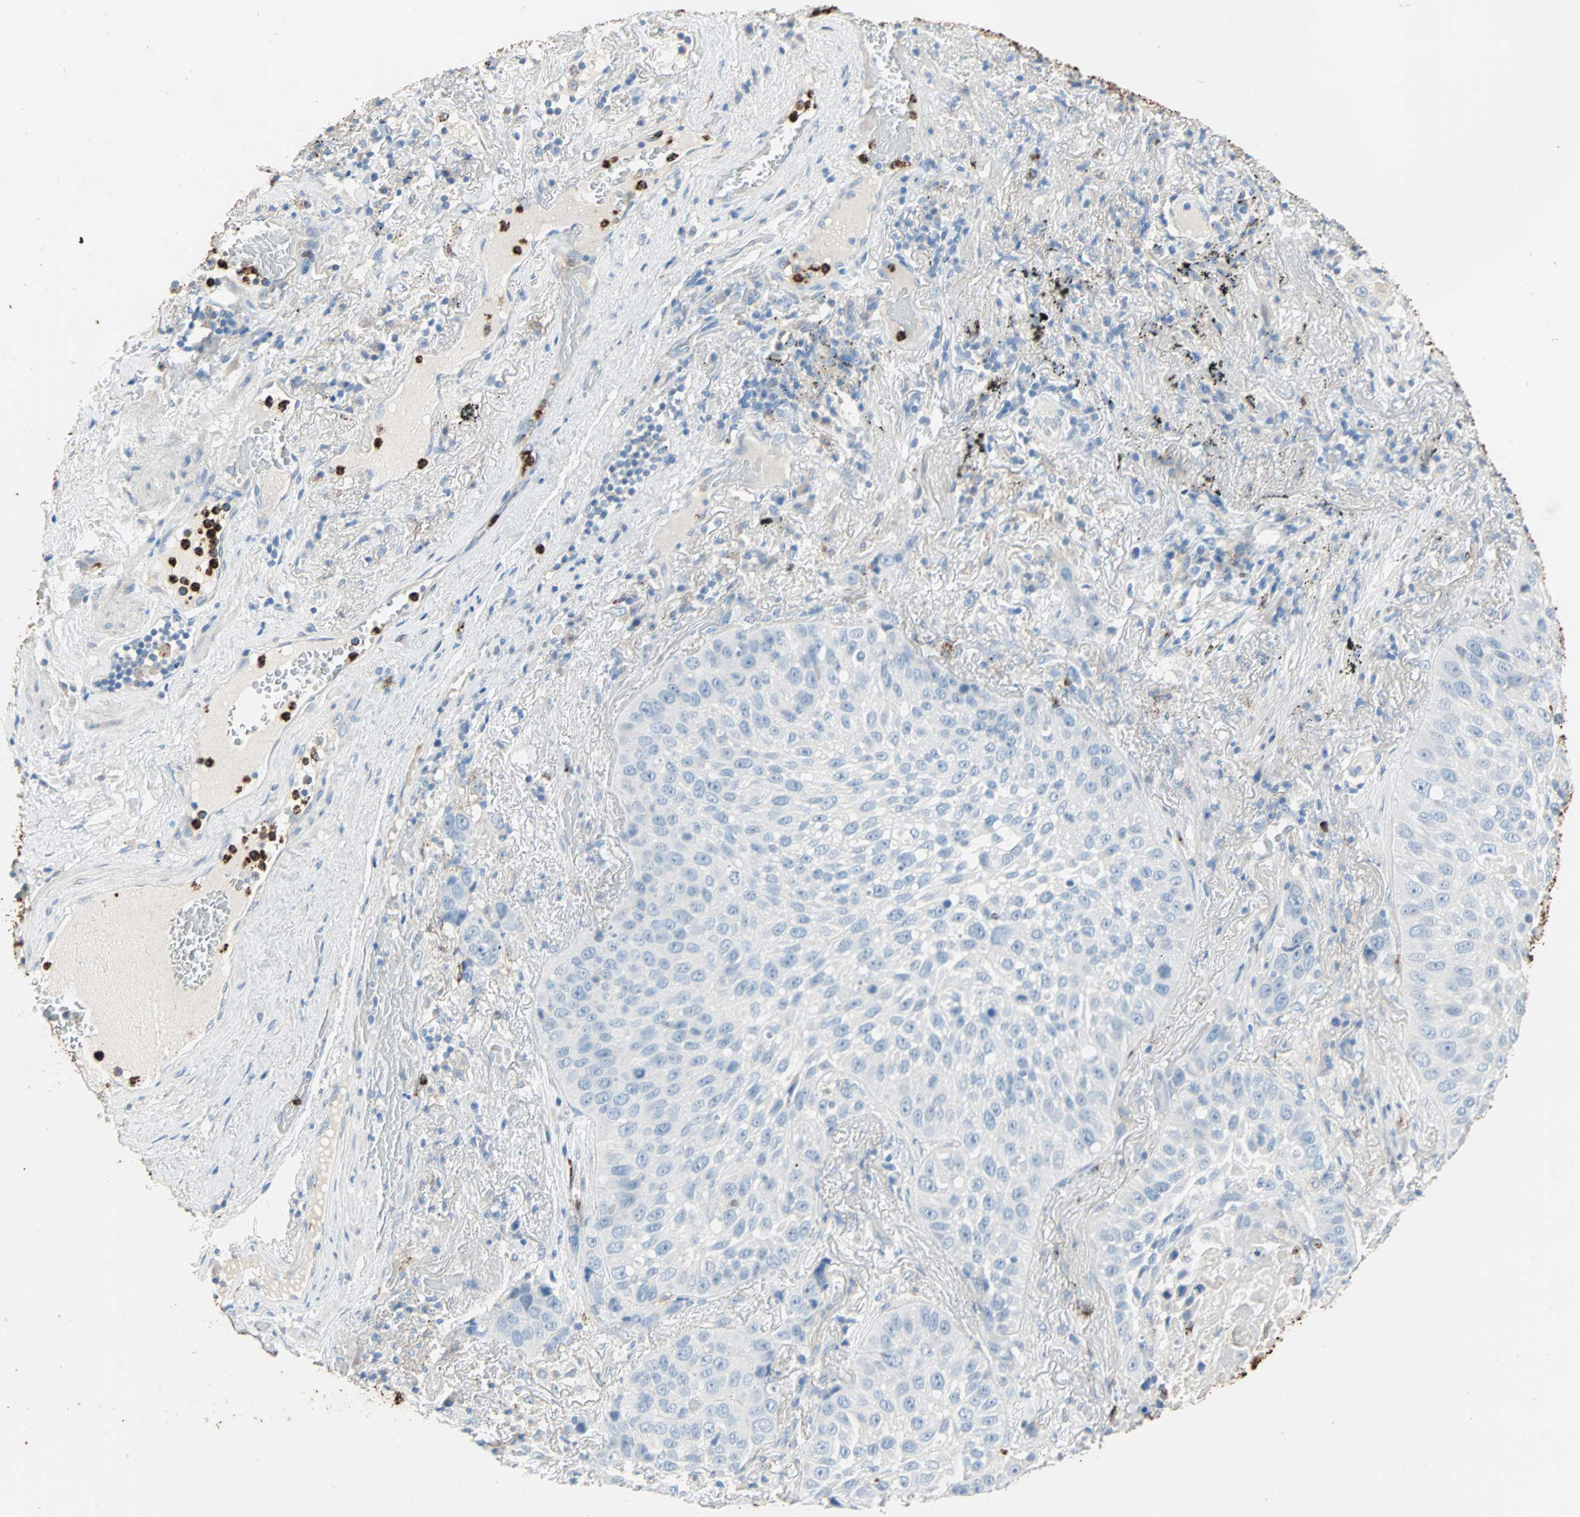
{"staining": {"intensity": "negative", "quantity": "none", "location": "none"}, "tissue": "lung cancer", "cell_type": "Tumor cells", "image_type": "cancer", "snomed": [{"axis": "morphology", "description": "Squamous cell carcinoma, NOS"}, {"axis": "topography", "description": "Lung"}], "caption": "DAB immunohistochemical staining of lung squamous cell carcinoma exhibits no significant staining in tumor cells. (DAB (3,3'-diaminobenzidine) IHC with hematoxylin counter stain).", "gene": "CLEC4A", "patient": {"sex": "male", "age": 57}}